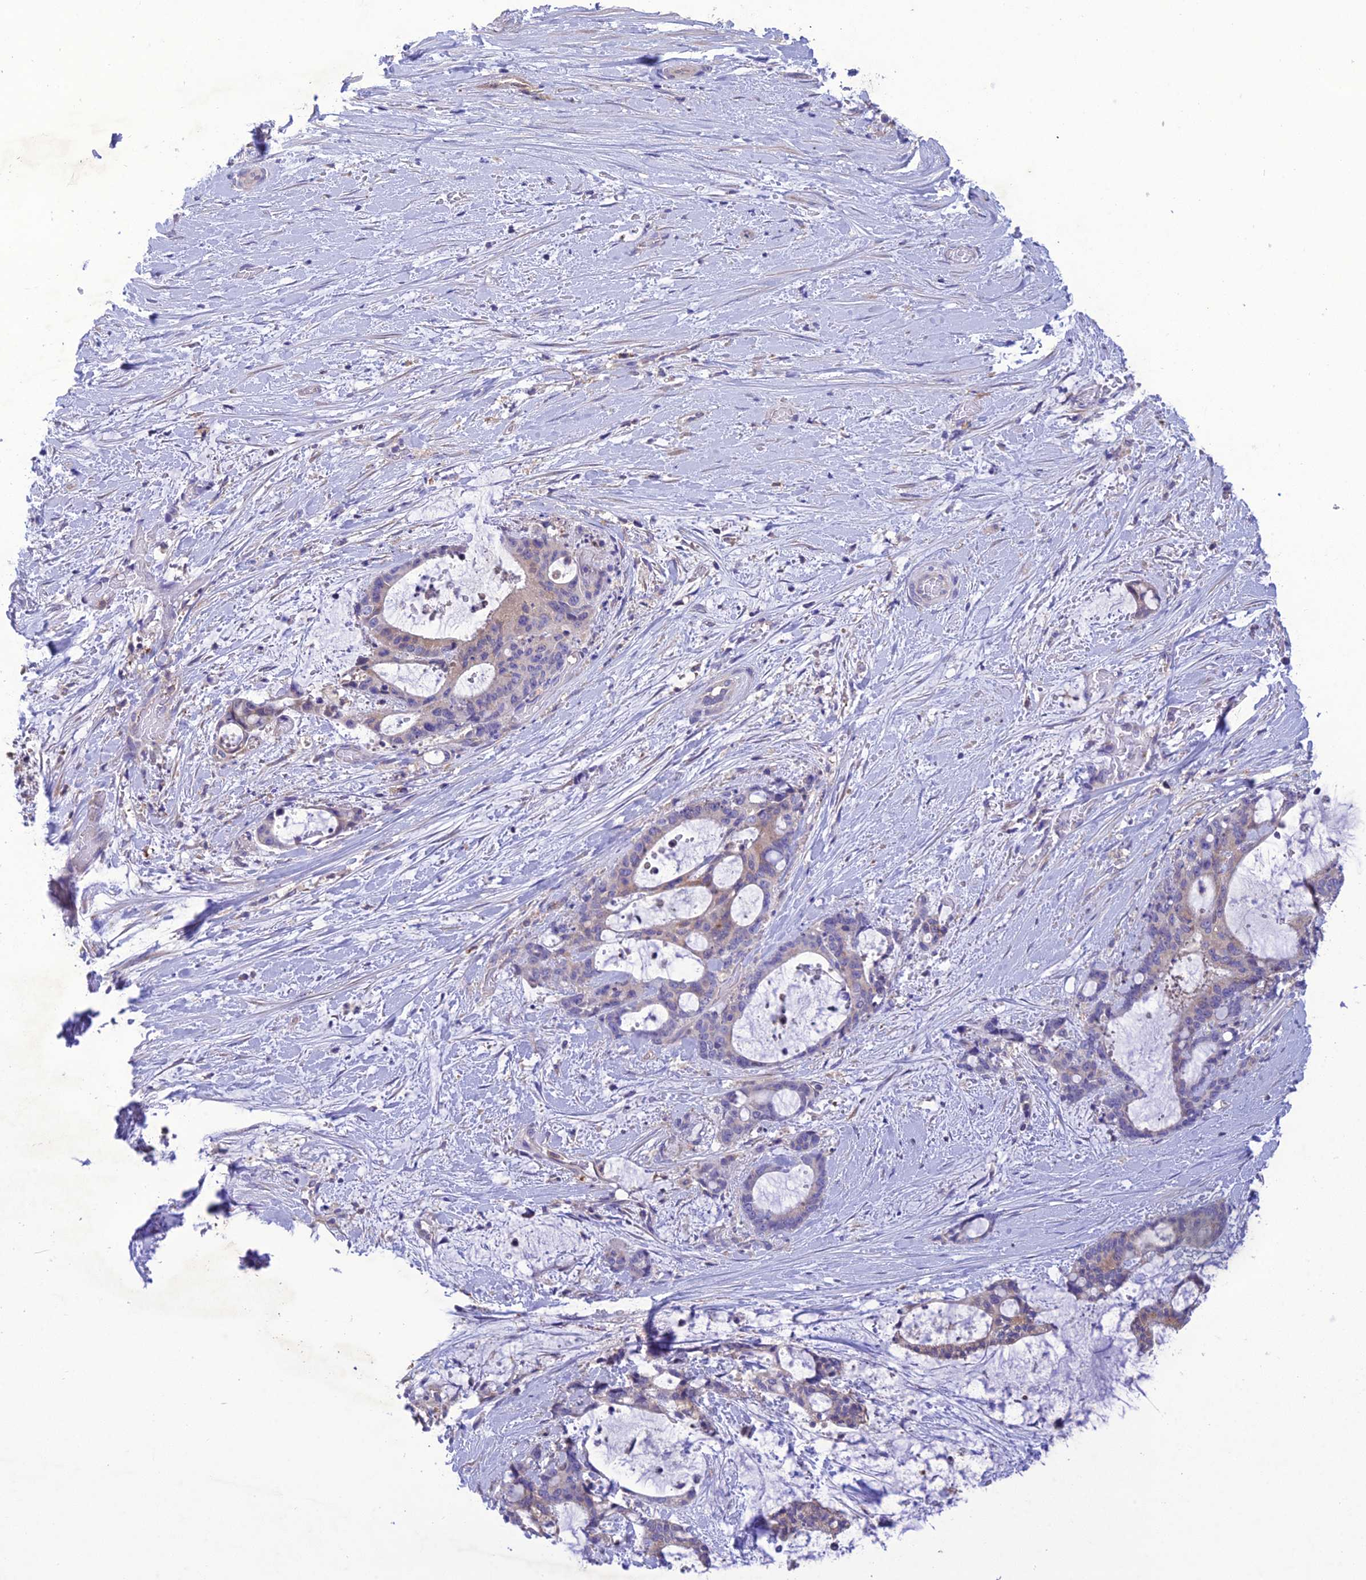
{"staining": {"intensity": "weak", "quantity": "25%-75%", "location": "cytoplasmic/membranous"}, "tissue": "liver cancer", "cell_type": "Tumor cells", "image_type": "cancer", "snomed": [{"axis": "morphology", "description": "Normal tissue, NOS"}, {"axis": "morphology", "description": "Cholangiocarcinoma"}, {"axis": "topography", "description": "Liver"}, {"axis": "topography", "description": "Peripheral nerve tissue"}], "caption": "Immunohistochemical staining of human liver cholangiocarcinoma demonstrates low levels of weak cytoplasmic/membranous protein positivity in approximately 25%-75% of tumor cells.", "gene": "SNX24", "patient": {"sex": "female", "age": 73}}